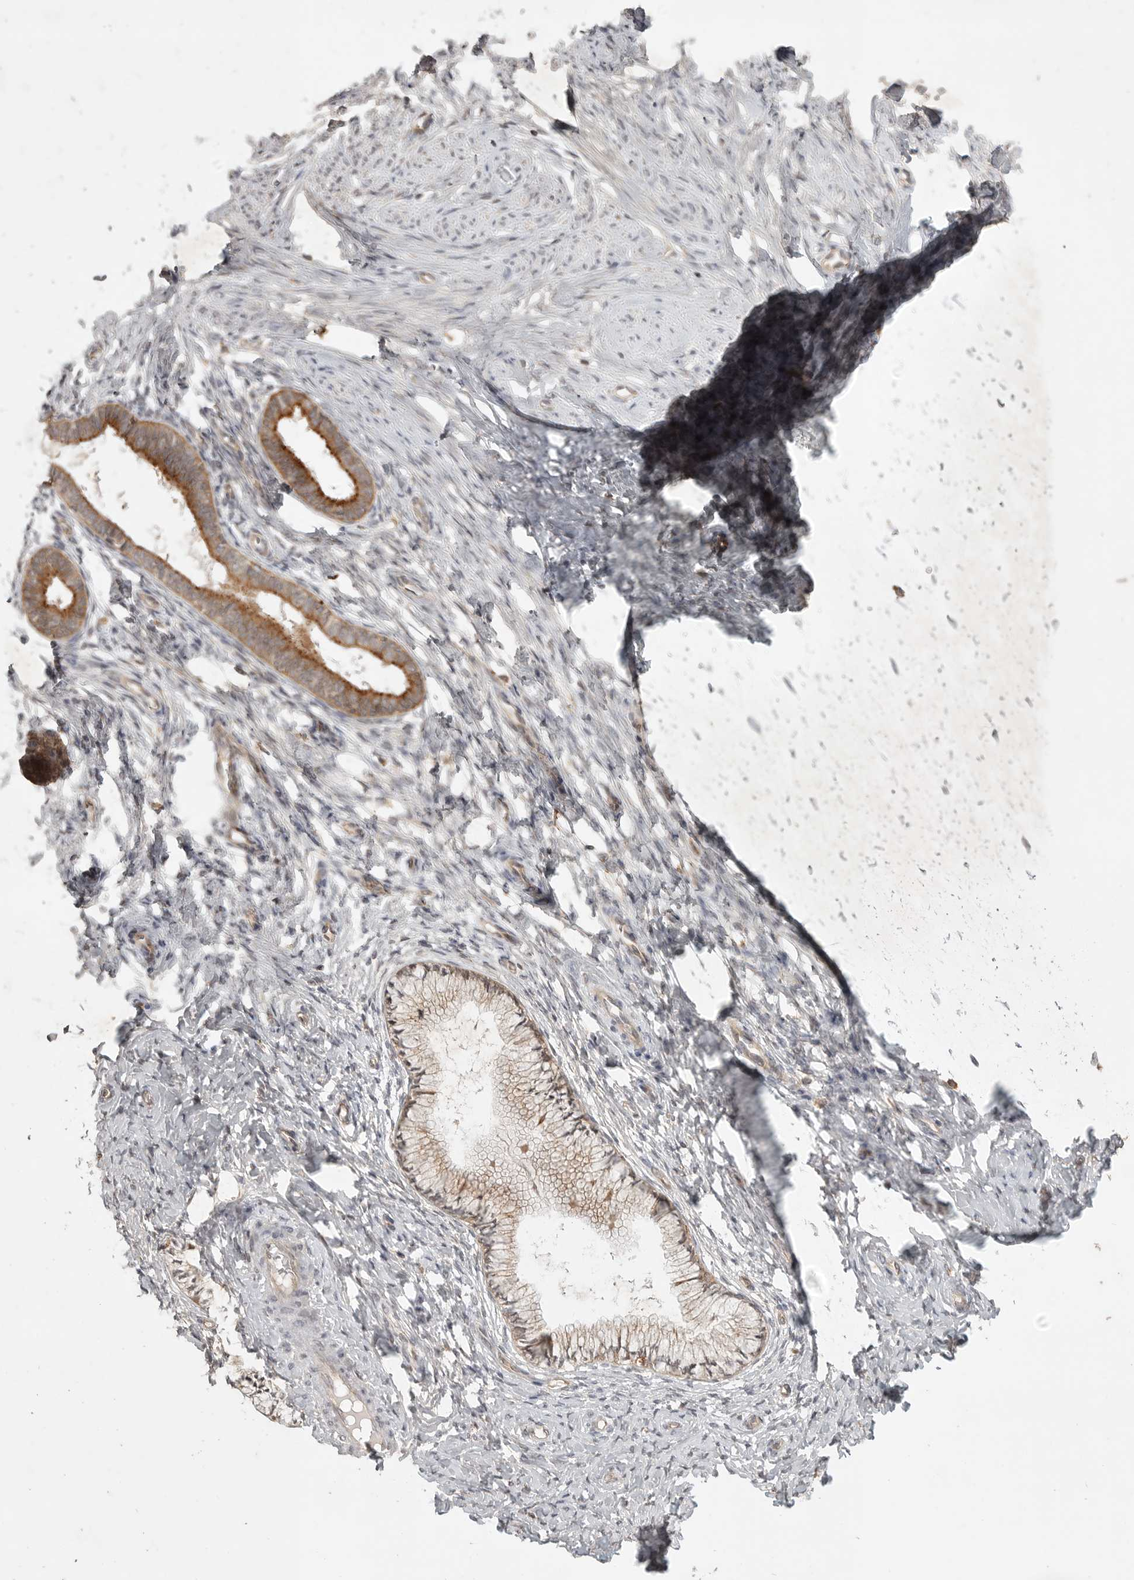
{"staining": {"intensity": "moderate", "quantity": ">75%", "location": "cytoplasmic/membranous,nuclear"}, "tissue": "cervix", "cell_type": "Glandular cells", "image_type": "normal", "snomed": [{"axis": "morphology", "description": "Normal tissue, NOS"}, {"axis": "topography", "description": "Cervix"}], "caption": "Cervix stained with DAB immunohistochemistry (IHC) shows medium levels of moderate cytoplasmic/membranous,nuclear positivity in approximately >75% of glandular cells.", "gene": "ZNF232", "patient": {"sex": "female", "age": 36}}